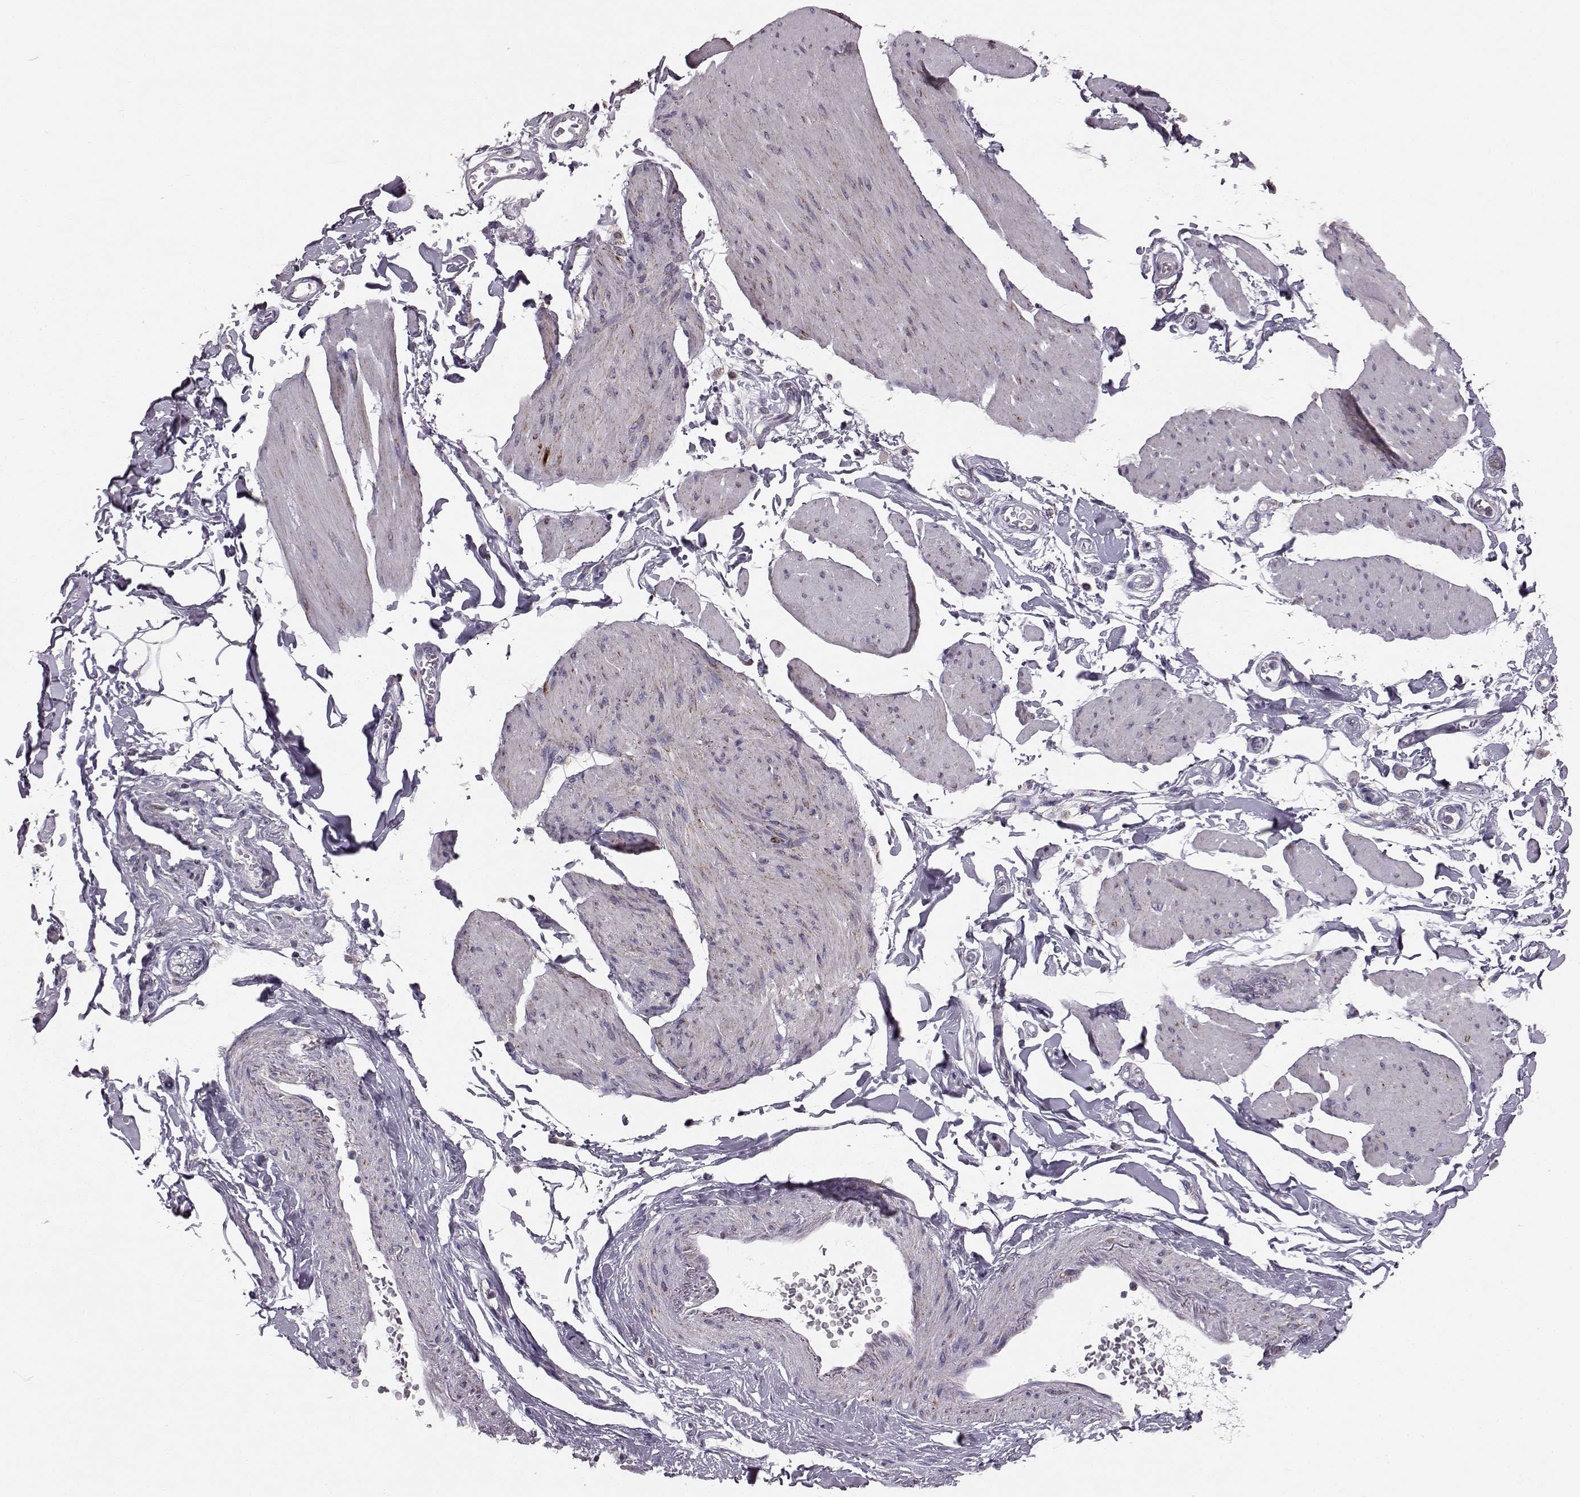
{"staining": {"intensity": "moderate", "quantity": "<25%", "location": "cytoplasmic/membranous"}, "tissue": "smooth muscle", "cell_type": "Smooth muscle cells", "image_type": "normal", "snomed": [{"axis": "morphology", "description": "Normal tissue, NOS"}, {"axis": "topography", "description": "Adipose tissue"}, {"axis": "topography", "description": "Smooth muscle"}, {"axis": "topography", "description": "Peripheral nerve tissue"}], "caption": "Smooth muscle cells demonstrate moderate cytoplasmic/membranous staining in approximately <25% of cells in unremarkable smooth muscle.", "gene": "ATP5MF", "patient": {"sex": "male", "age": 83}}